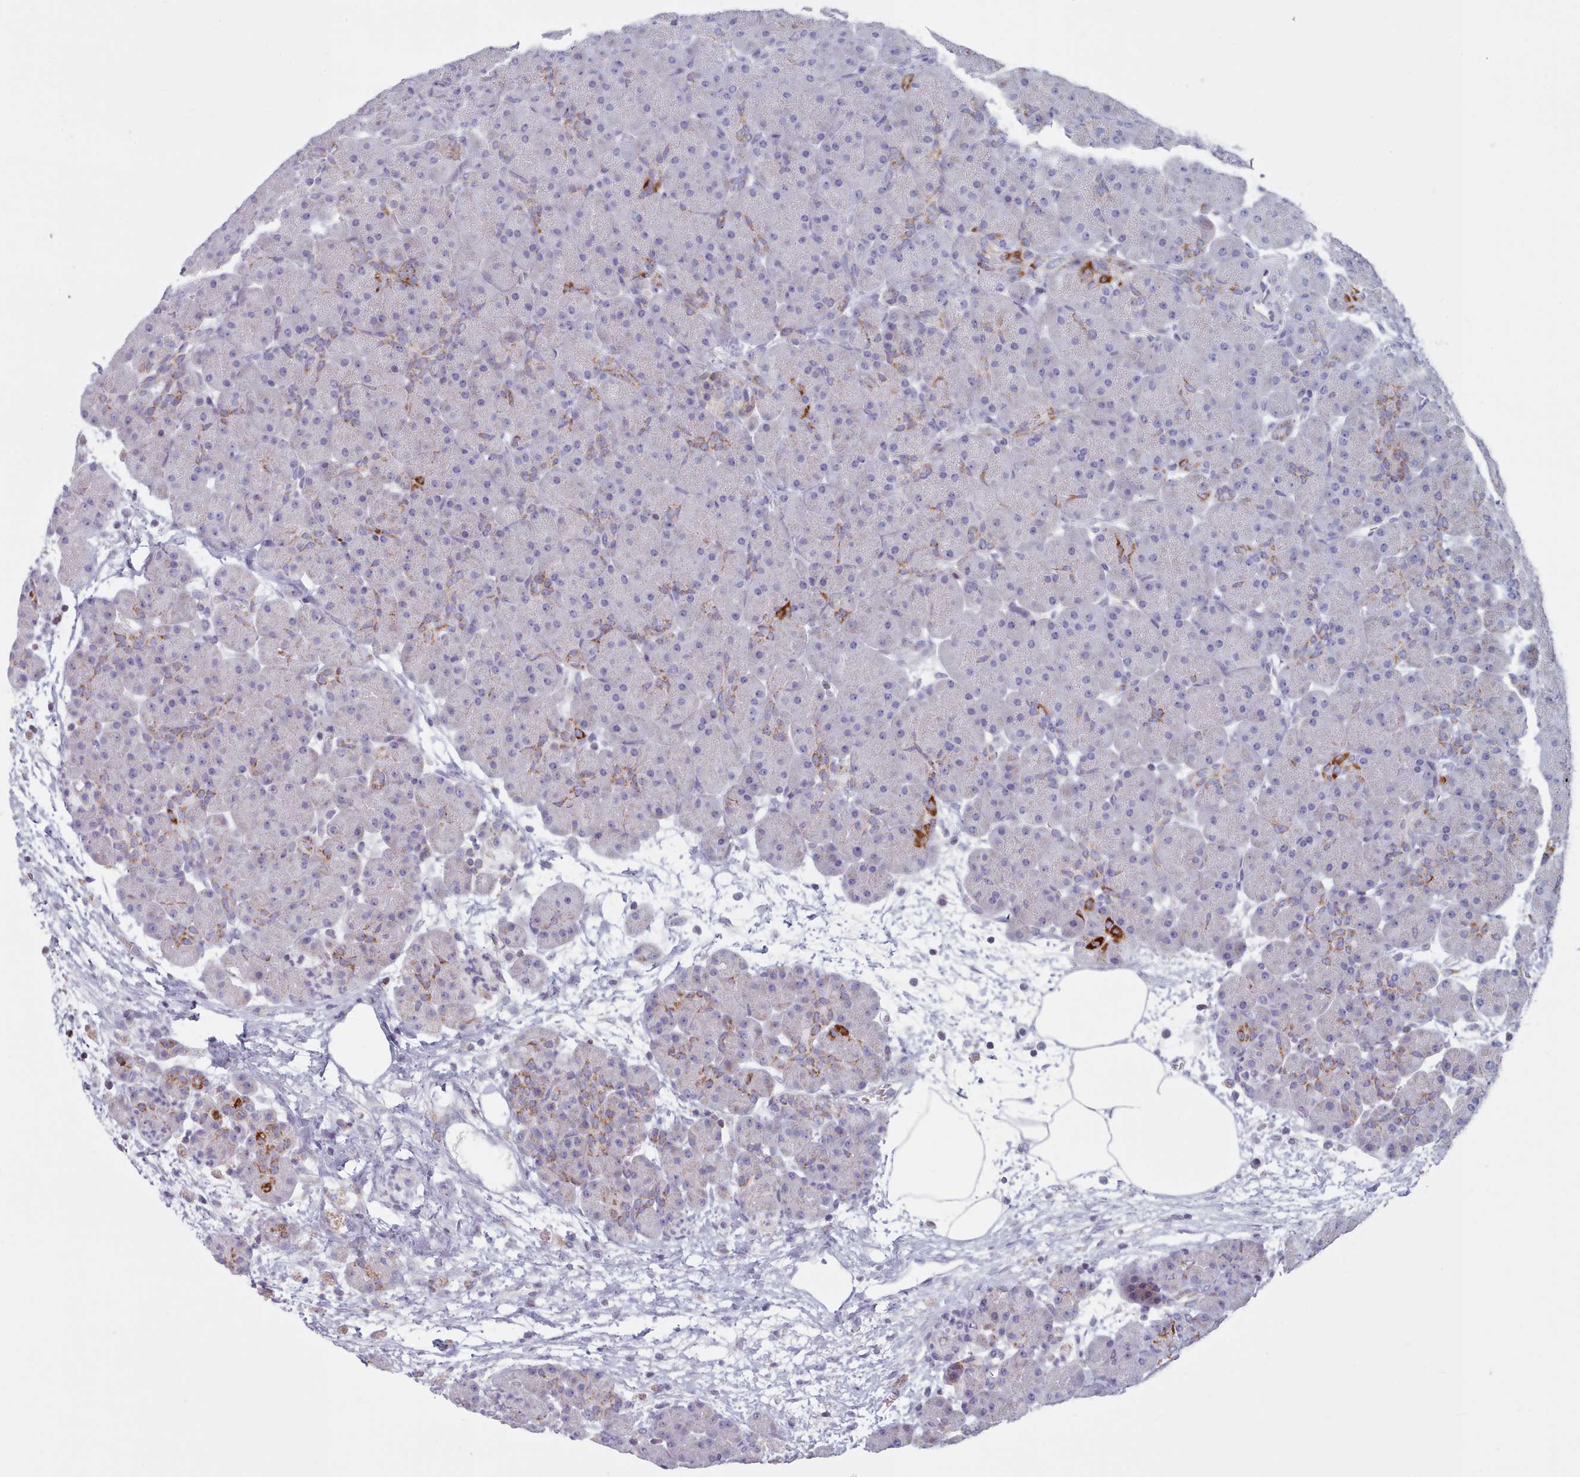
{"staining": {"intensity": "strong", "quantity": "<25%", "location": "cytoplasmic/membranous"}, "tissue": "pancreas", "cell_type": "Exocrine glandular cells", "image_type": "normal", "snomed": [{"axis": "morphology", "description": "Normal tissue, NOS"}, {"axis": "topography", "description": "Pancreas"}], "caption": "A high-resolution photomicrograph shows immunohistochemistry (IHC) staining of benign pancreas, which shows strong cytoplasmic/membranous expression in about <25% of exocrine glandular cells.", "gene": "FAM170B", "patient": {"sex": "male", "age": 66}}